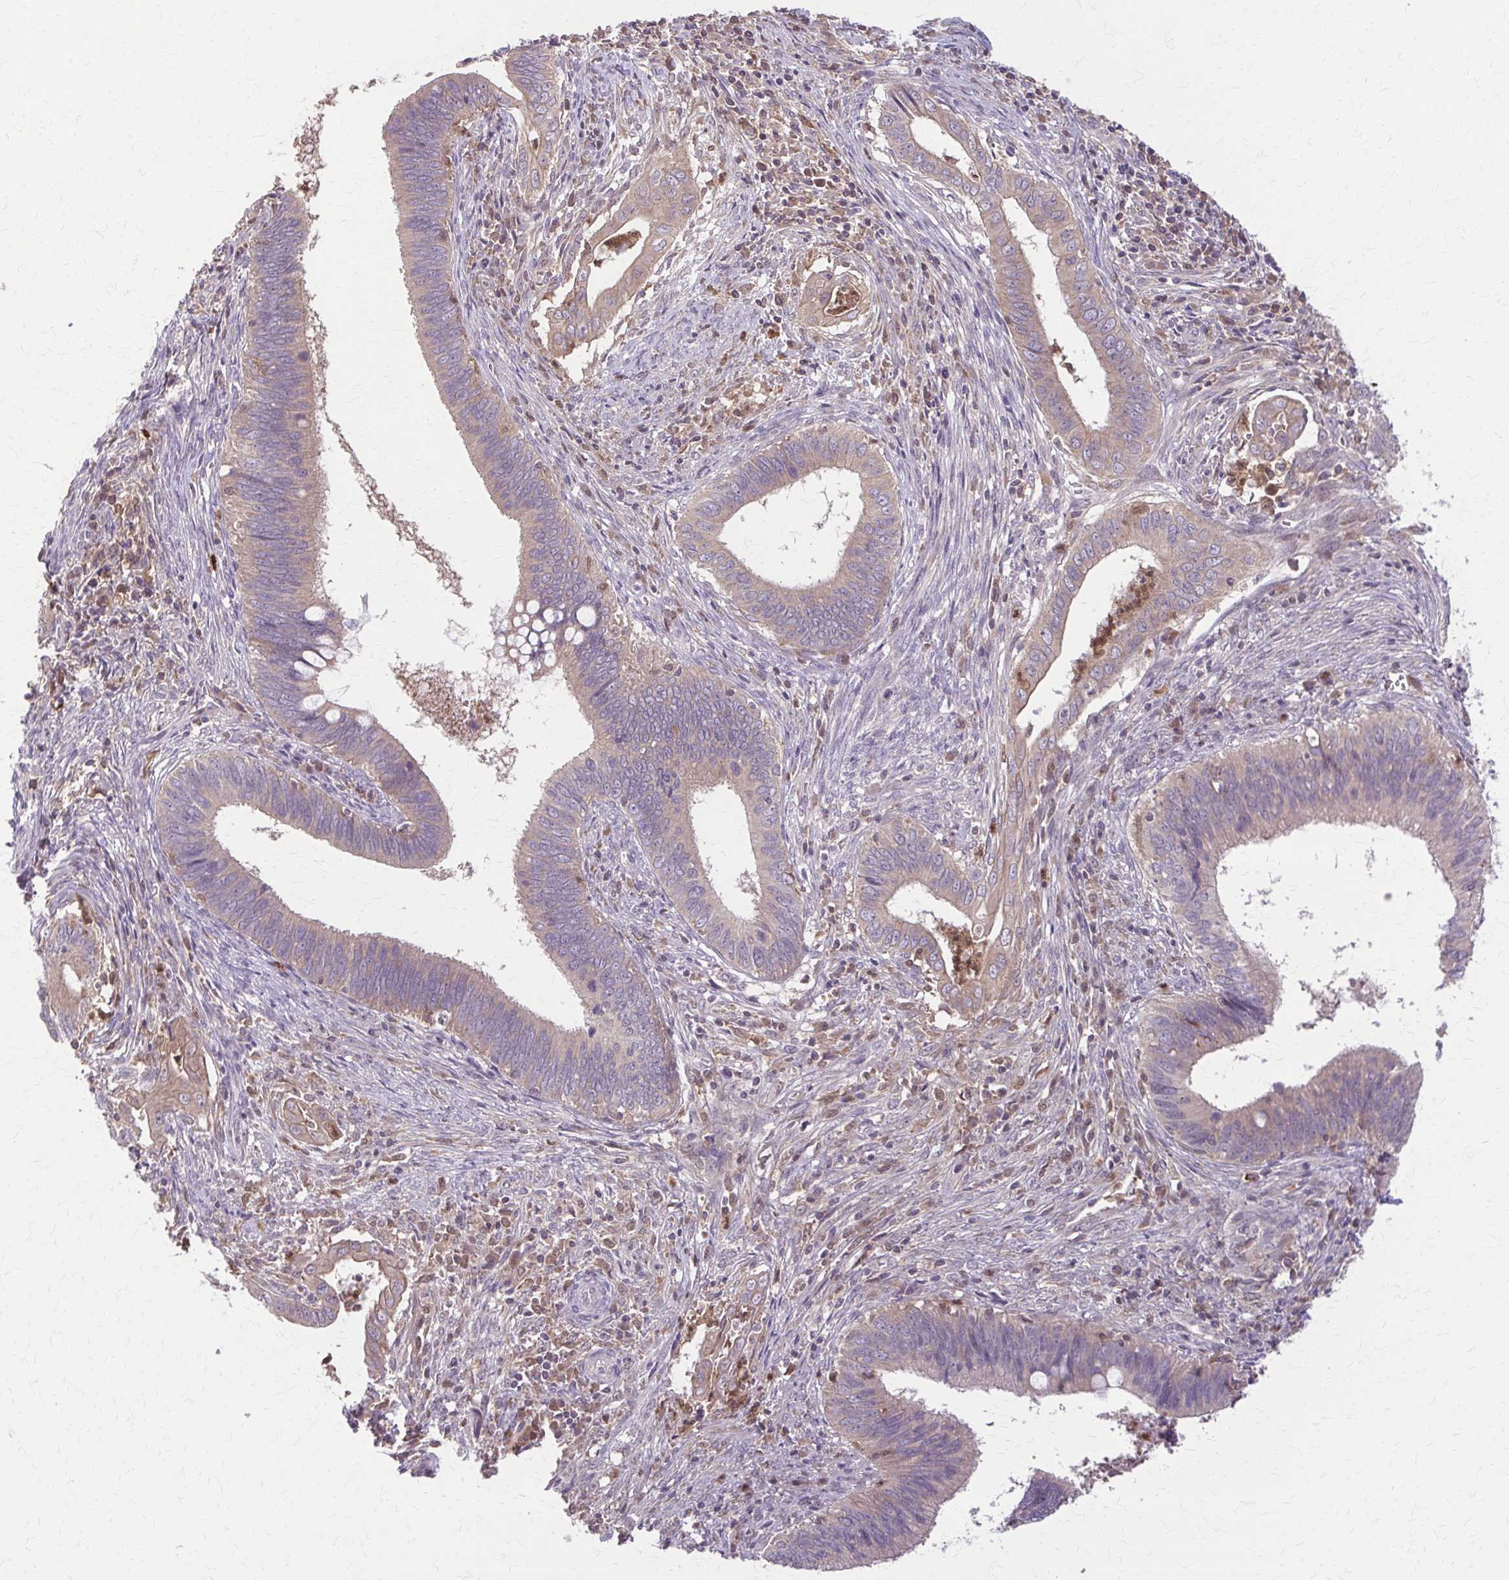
{"staining": {"intensity": "weak", "quantity": "25%-75%", "location": "cytoplasmic/membranous"}, "tissue": "cervical cancer", "cell_type": "Tumor cells", "image_type": "cancer", "snomed": [{"axis": "morphology", "description": "Adenocarcinoma, NOS"}, {"axis": "topography", "description": "Cervix"}], "caption": "The image displays immunohistochemical staining of cervical cancer. There is weak cytoplasmic/membranous positivity is present in about 25%-75% of tumor cells. (DAB = brown stain, brightfield microscopy at high magnification).", "gene": "NRBF2", "patient": {"sex": "female", "age": 42}}